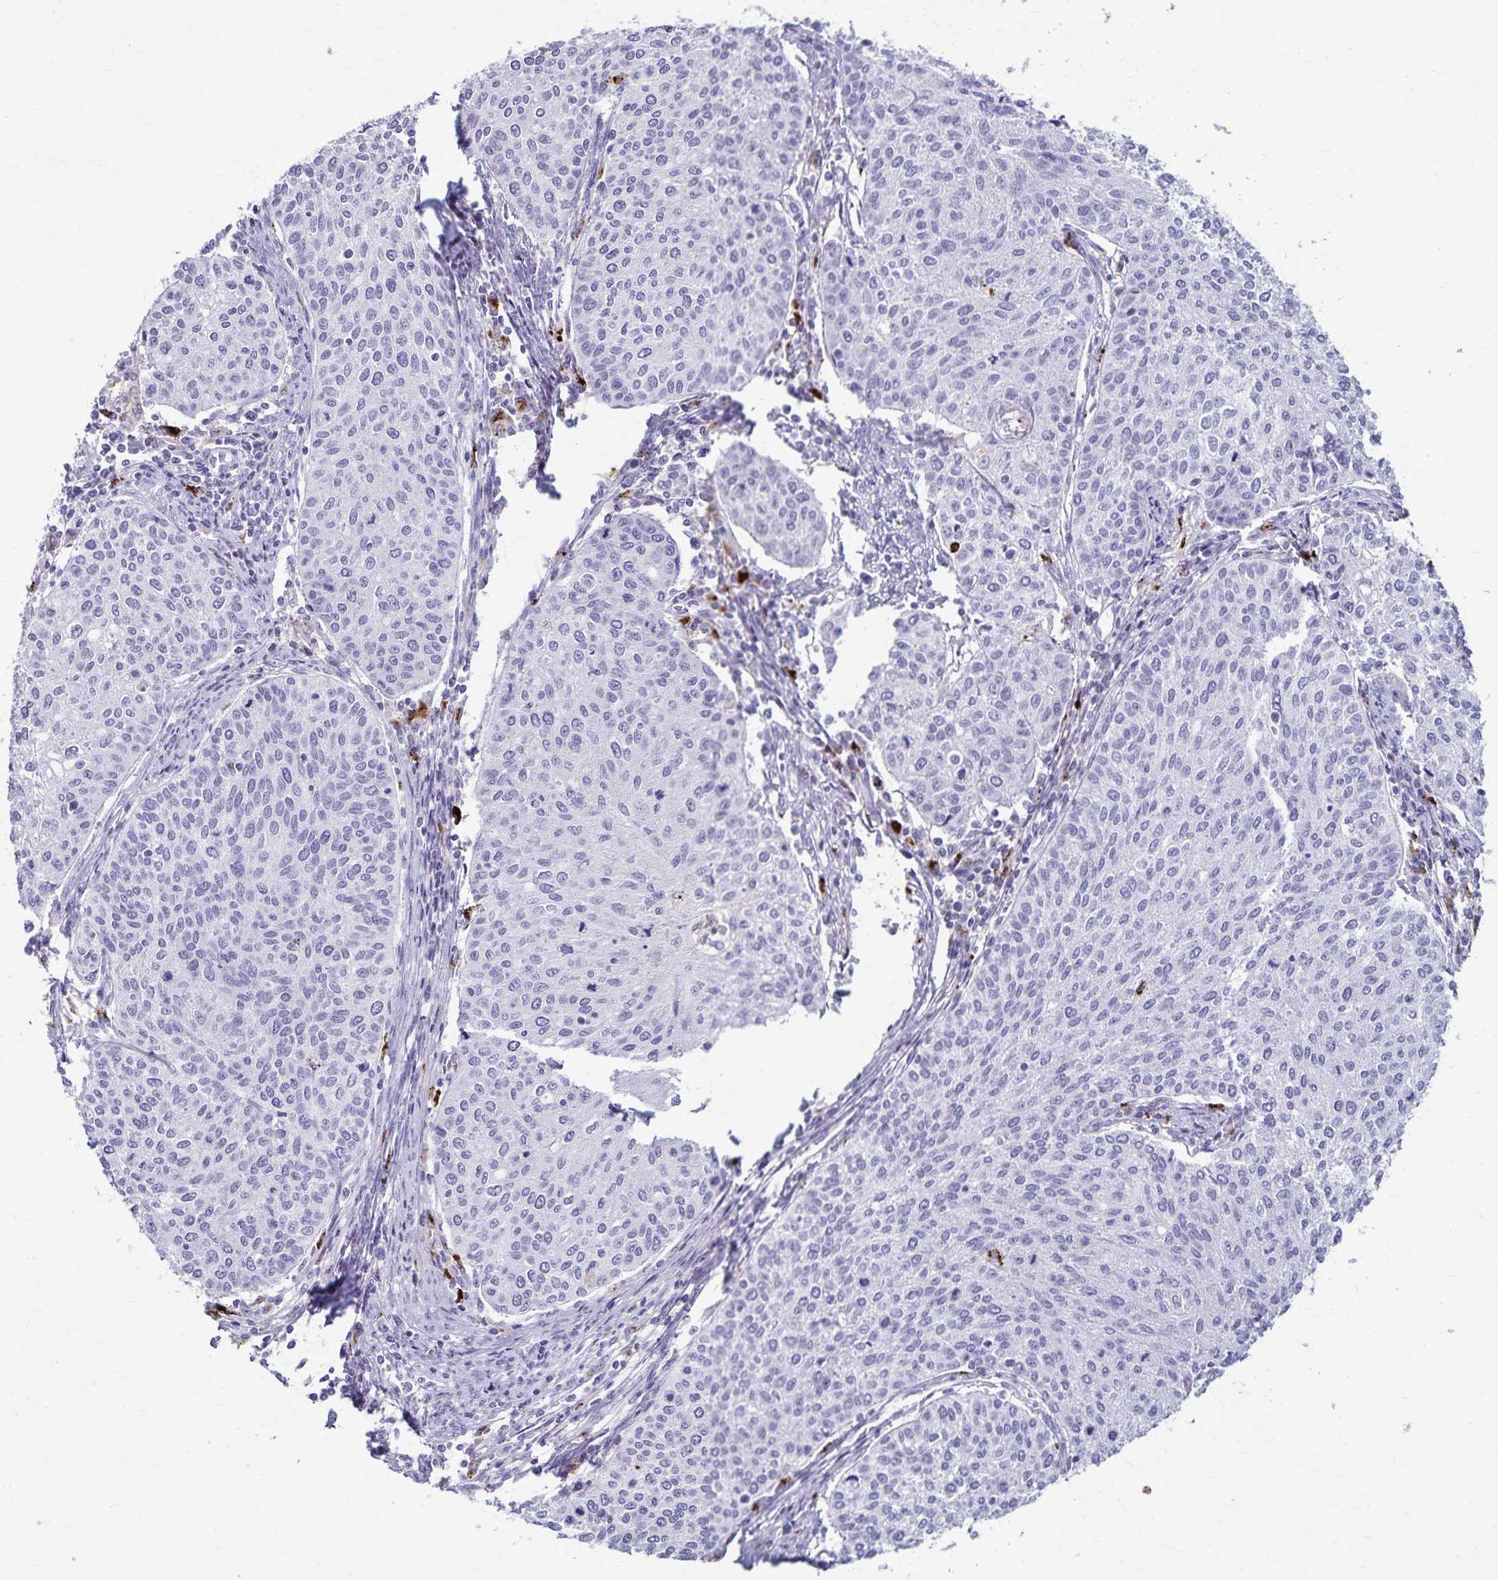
{"staining": {"intensity": "negative", "quantity": "none", "location": "none"}, "tissue": "cervical cancer", "cell_type": "Tumor cells", "image_type": "cancer", "snomed": [{"axis": "morphology", "description": "Squamous cell carcinoma, NOS"}, {"axis": "topography", "description": "Cervix"}], "caption": "High magnification brightfield microscopy of squamous cell carcinoma (cervical) stained with DAB (3,3'-diaminobenzidine) (brown) and counterstained with hematoxylin (blue): tumor cells show no significant positivity.", "gene": "TMEM60", "patient": {"sex": "female", "age": 38}}